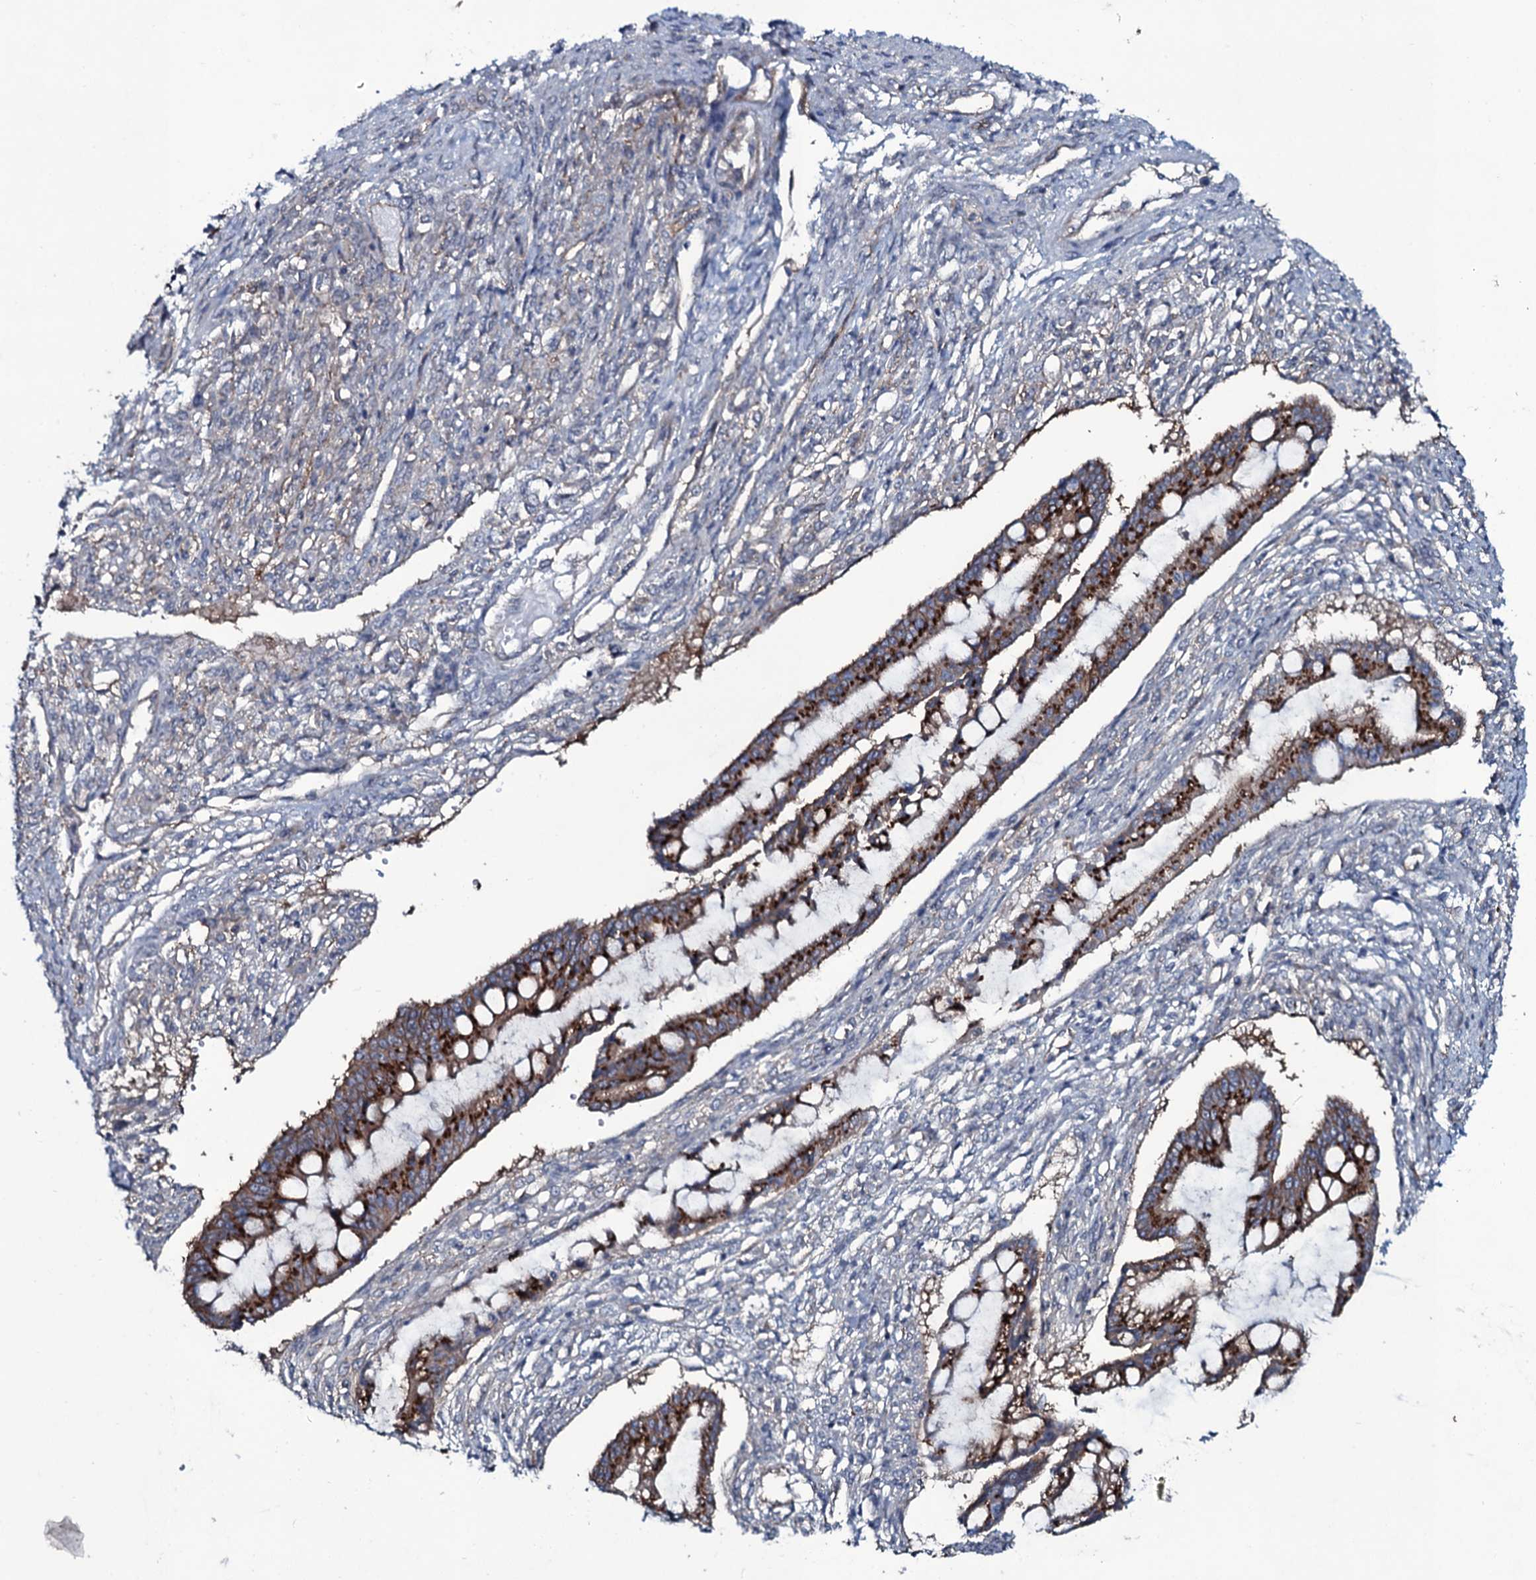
{"staining": {"intensity": "strong", "quantity": ">75%", "location": "cytoplasmic/membranous"}, "tissue": "ovarian cancer", "cell_type": "Tumor cells", "image_type": "cancer", "snomed": [{"axis": "morphology", "description": "Cystadenocarcinoma, mucinous, NOS"}, {"axis": "topography", "description": "Ovary"}], "caption": "Ovarian mucinous cystadenocarcinoma tissue demonstrates strong cytoplasmic/membranous expression in approximately >75% of tumor cells The protein is shown in brown color, while the nuclei are stained blue.", "gene": "SNAP23", "patient": {"sex": "female", "age": 73}}